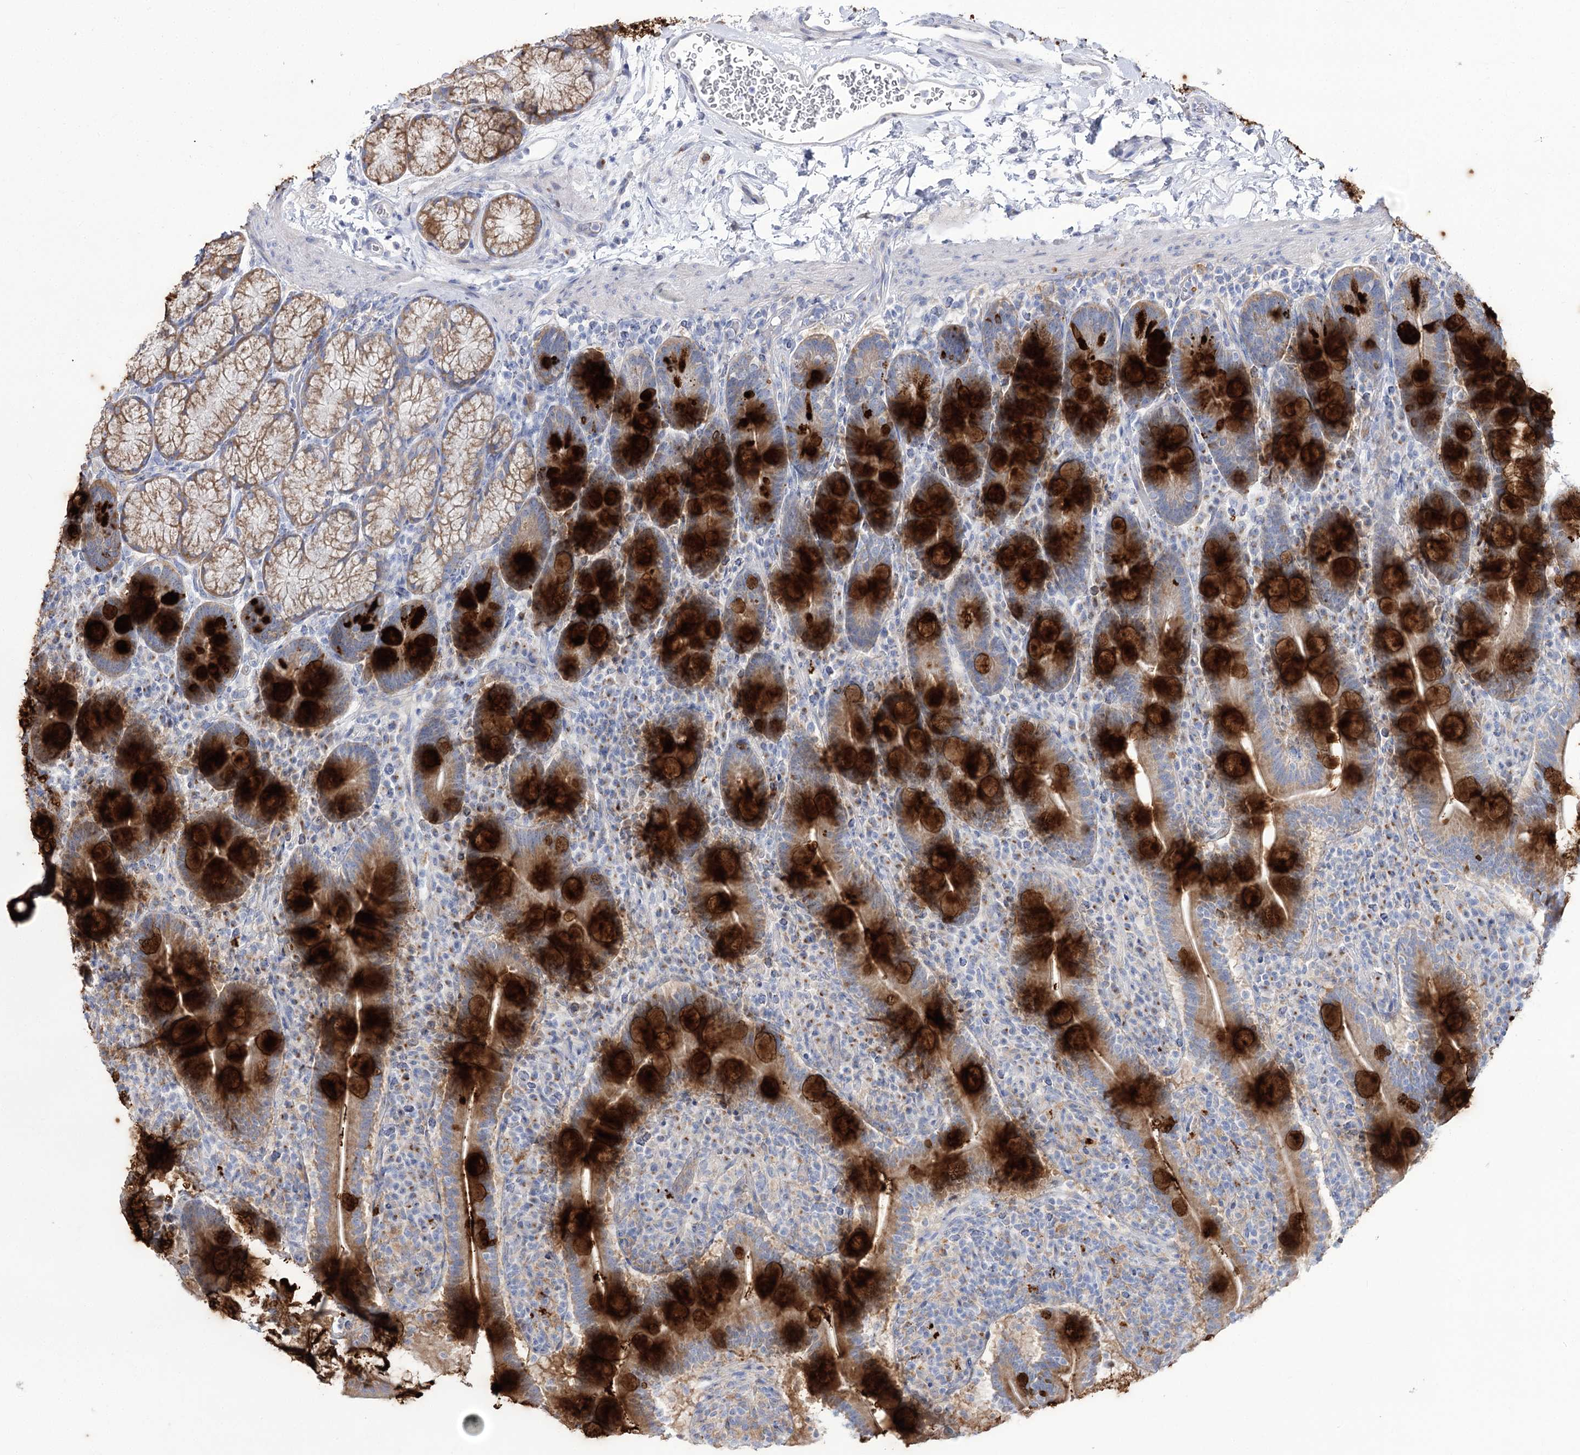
{"staining": {"intensity": "strong", "quantity": "25%-75%", "location": "cytoplasmic/membranous"}, "tissue": "duodenum", "cell_type": "Glandular cells", "image_type": "normal", "snomed": [{"axis": "morphology", "description": "Normal tissue, NOS"}, {"axis": "topography", "description": "Duodenum"}], "caption": "Immunohistochemistry photomicrograph of unremarkable duodenum: human duodenum stained using IHC demonstrates high levels of strong protein expression localized specifically in the cytoplasmic/membranous of glandular cells, appearing as a cytoplasmic/membranous brown color.", "gene": "SUOX", "patient": {"sex": "male", "age": 35}}